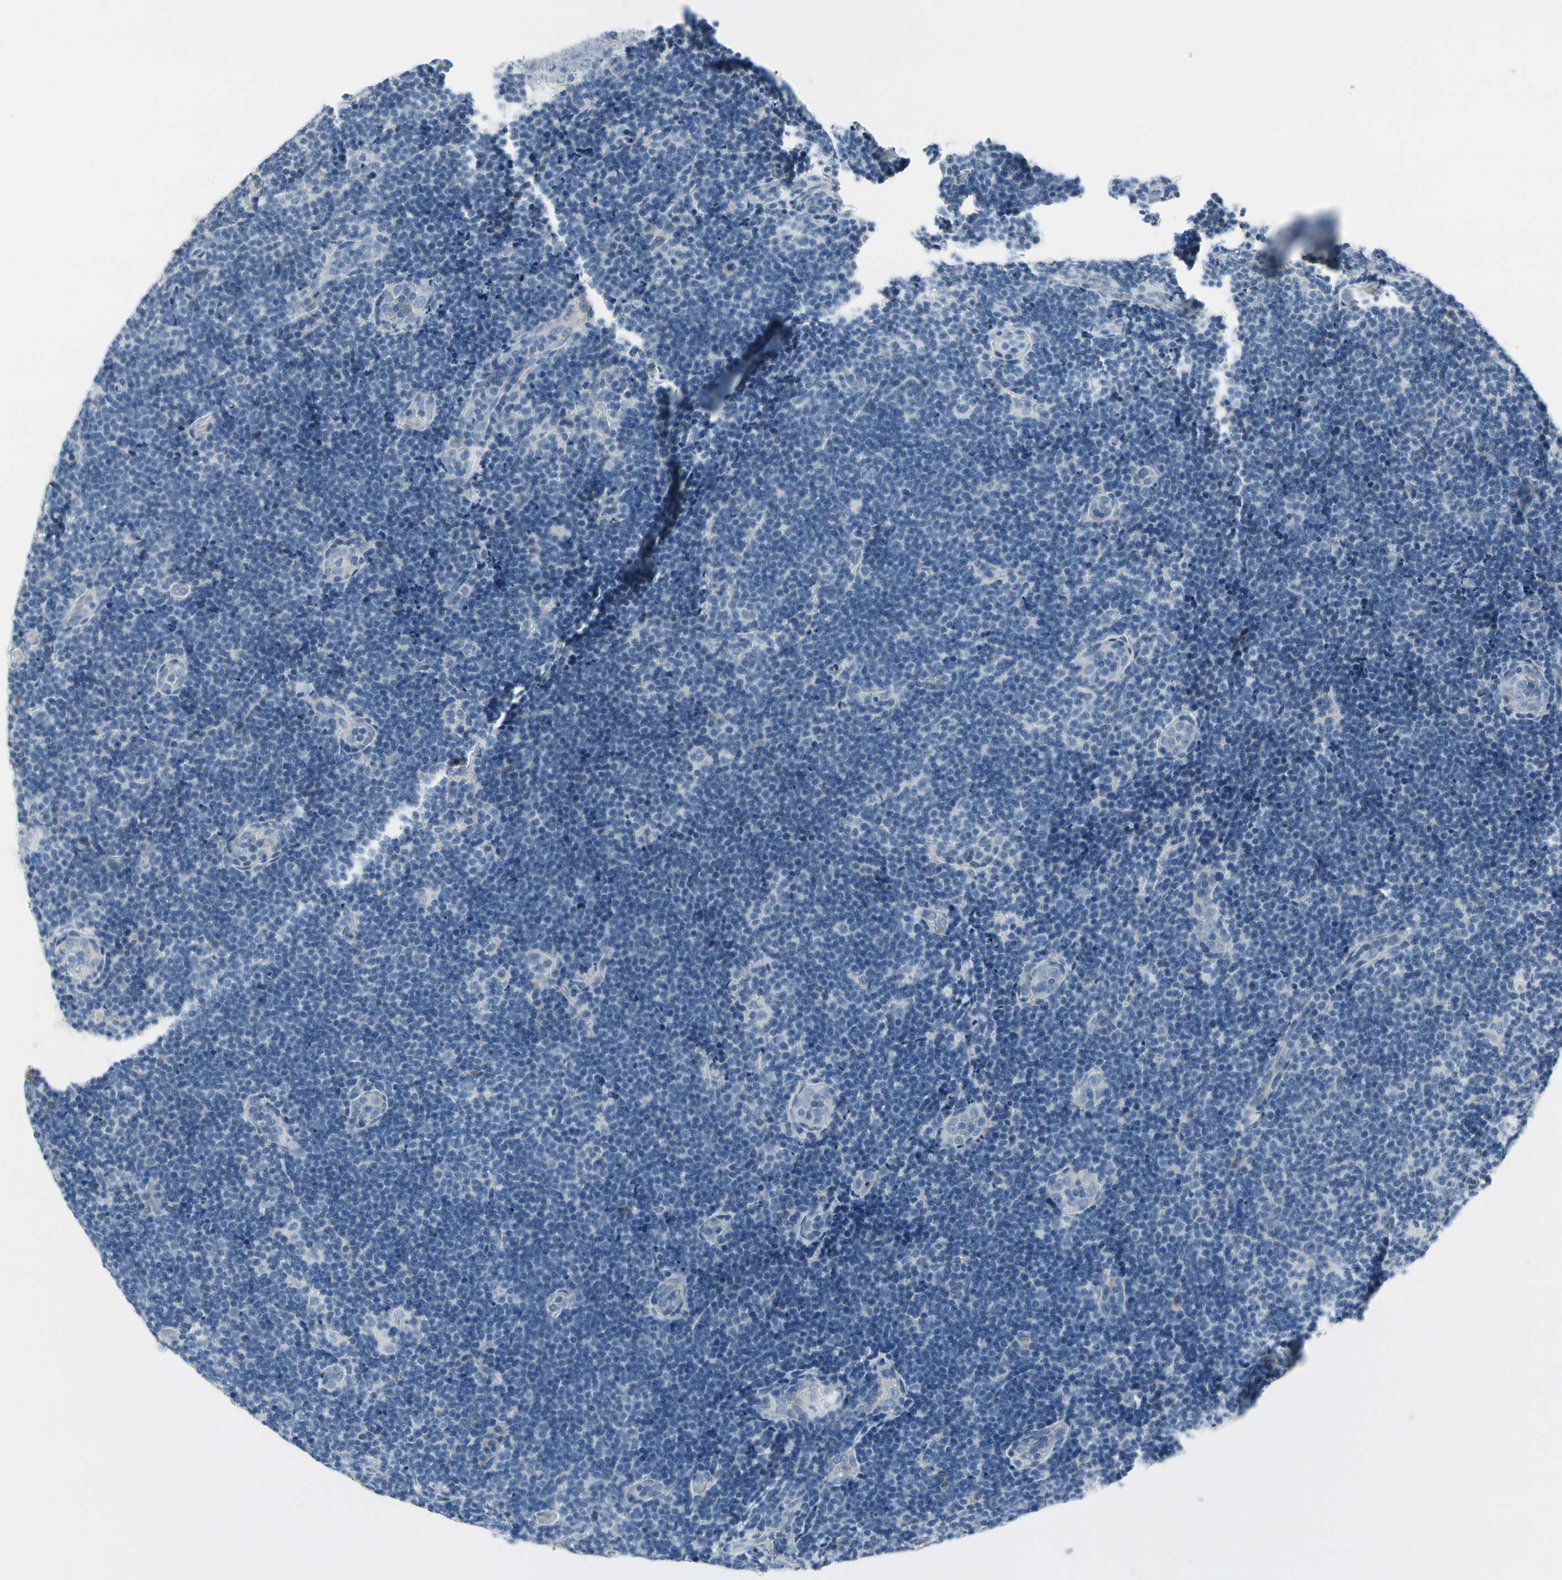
{"staining": {"intensity": "negative", "quantity": "none", "location": "none"}, "tissue": "lymphoma", "cell_type": "Tumor cells", "image_type": "cancer", "snomed": [{"axis": "morphology", "description": "Malignant lymphoma, non-Hodgkin's type, Low grade"}, {"axis": "topography", "description": "Lymph node"}], "caption": "A histopathology image of human malignant lymphoma, non-Hodgkin's type (low-grade) is negative for staining in tumor cells.", "gene": "MUC5B", "patient": {"sex": "male", "age": 83}}